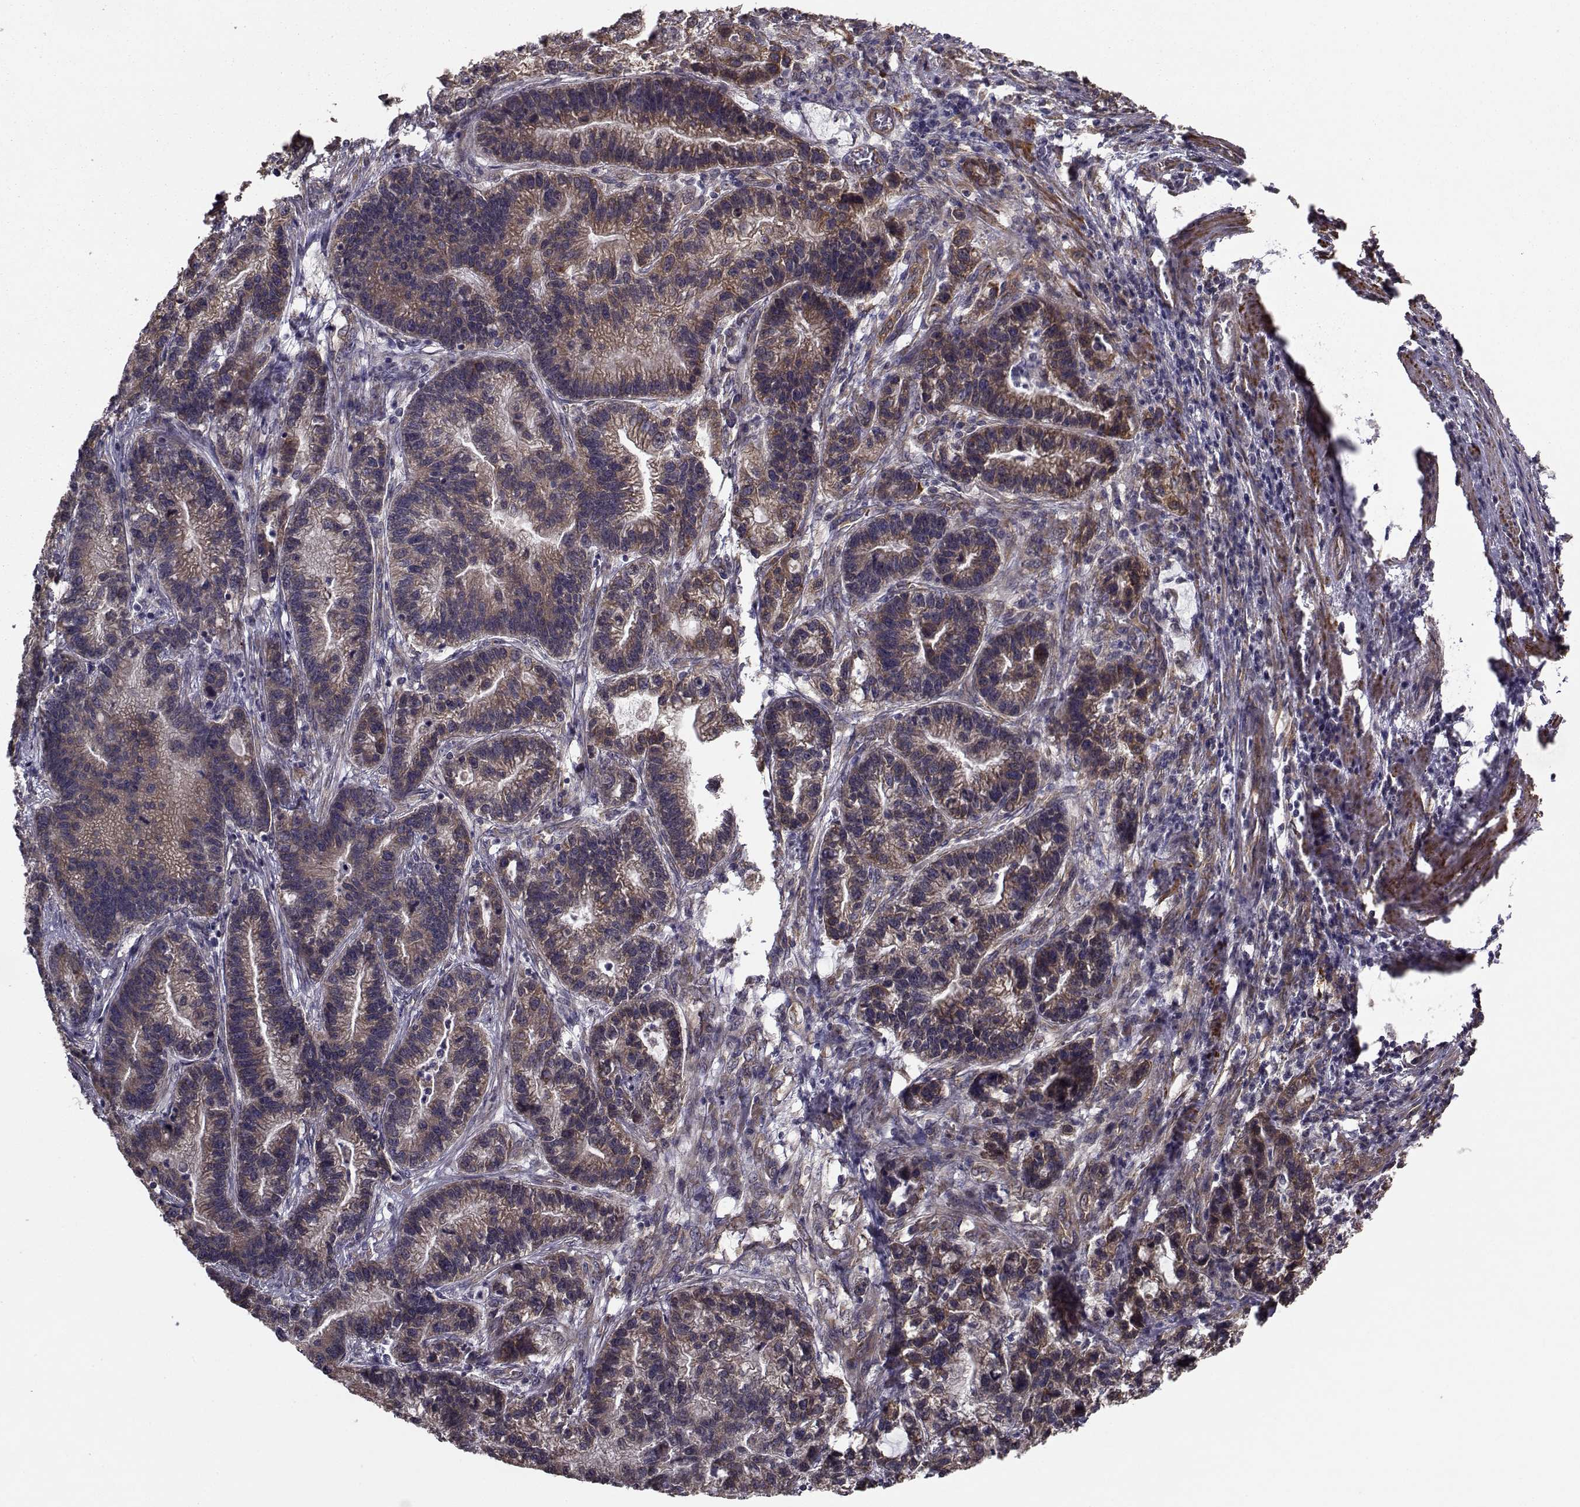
{"staining": {"intensity": "moderate", "quantity": "25%-75%", "location": "cytoplasmic/membranous"}, "tissue": "stomach cancer", "cell_type": "Tumor cells", "image_type": "cancer", "snomed": [{"axis": "morphology", "description": "Adenocarcinoma, NOS"}, {"axis": "topography", "description": "Stomach"}], "caption": "Protein staining demonstrates moderate cytoplasmic/membranous staining in approximately 25%-75% of tumor cells in stomach adenocarcinoma.", "gene": "TRIP10", "patient": {"sex": "male", "age": 83}}